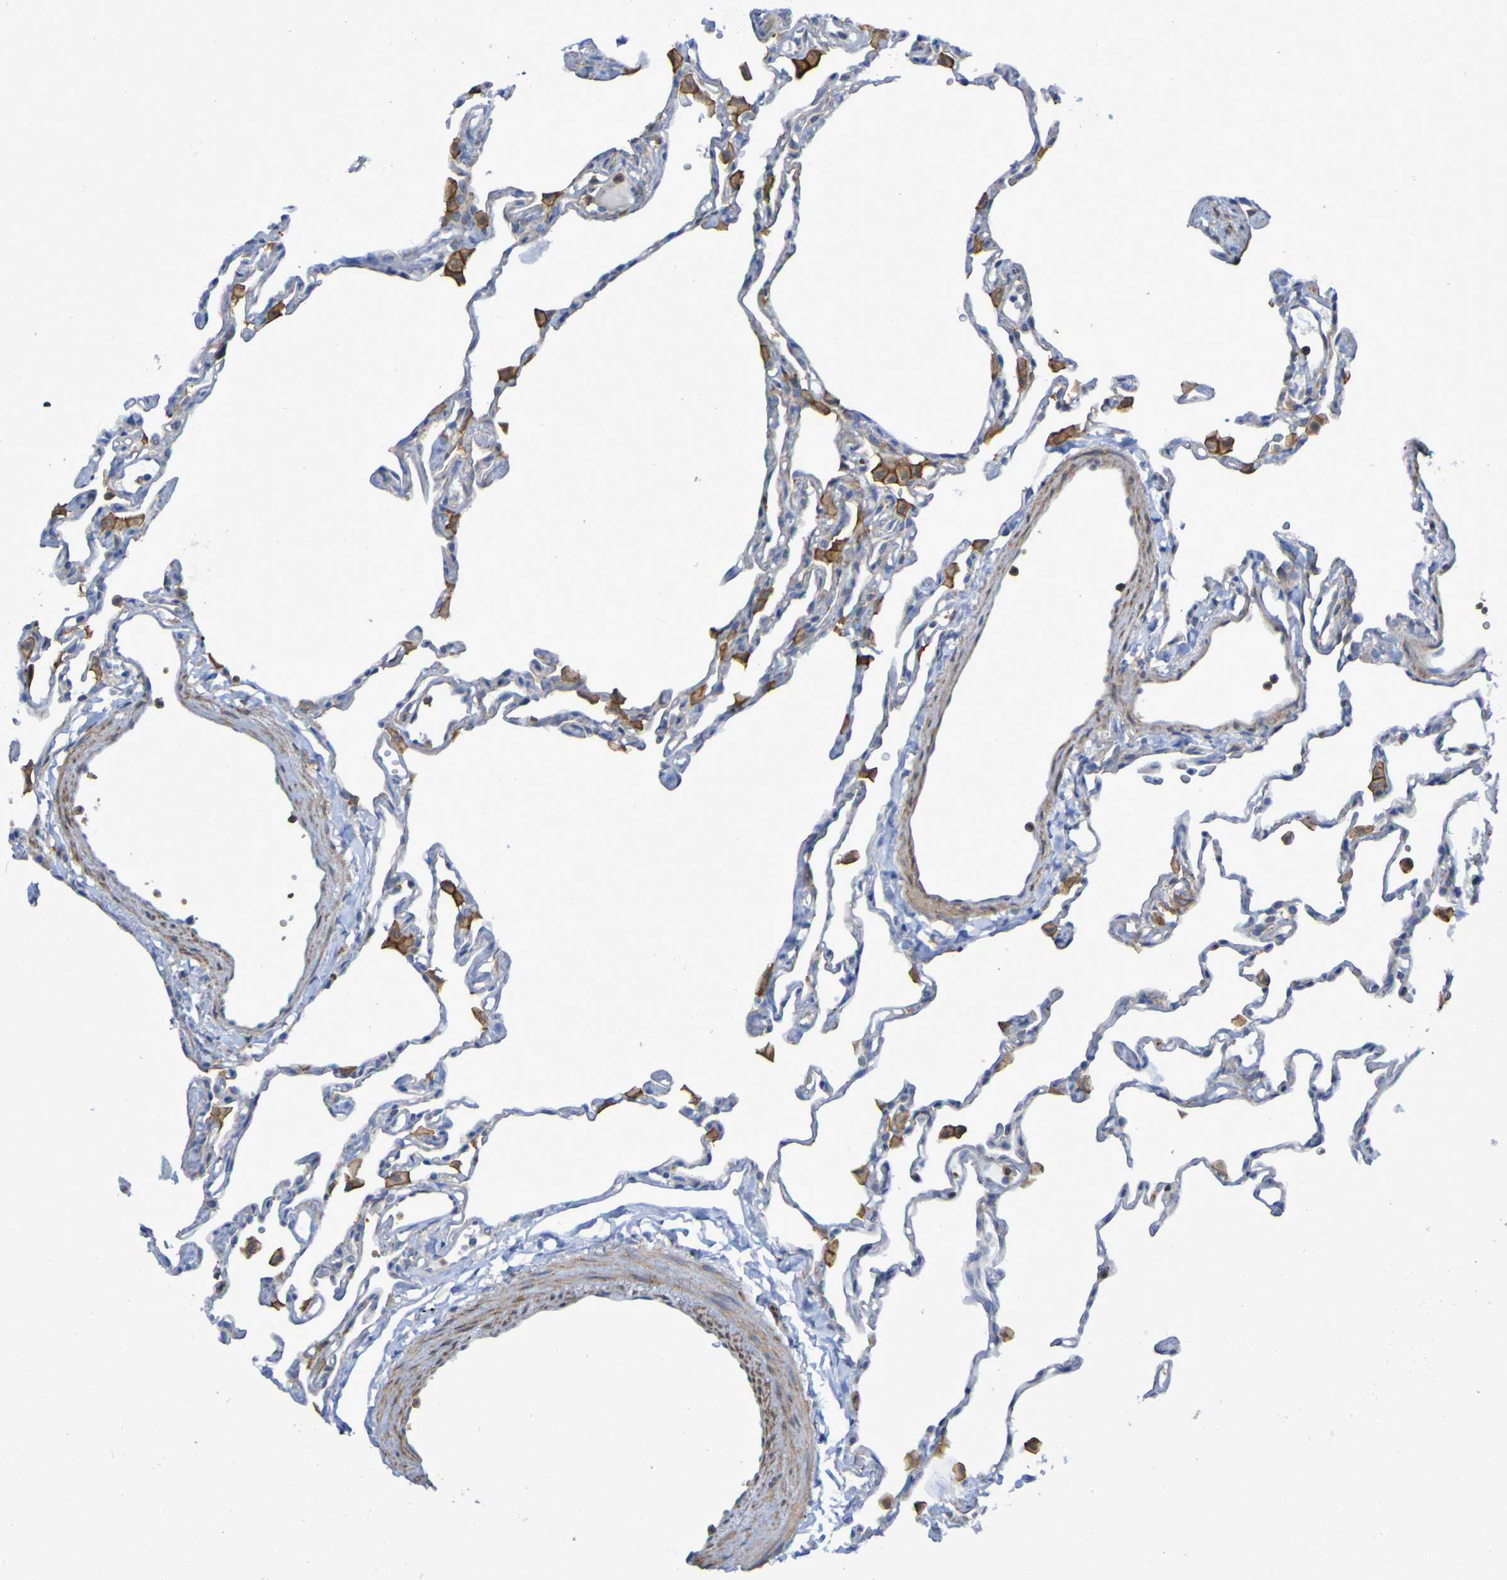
{"staining": {"intensity": "weak", "quantity": "<25%", "location": "cytoplasmic/membranous"}, "tissue": "lung", "cell_type": "Alveolar cells", "image_type": "normal", "snomed": [{"axis": "morphology", "description": "Normal tissue, NOS"}, {"axis": "topography", "description": "Lung"}], "caption": "Lung stained for a protein using immunohistochemistry displays no expression alveolar cells.", "gene": "SCRG1", "patient": {"sex": "female", "age": 49}}